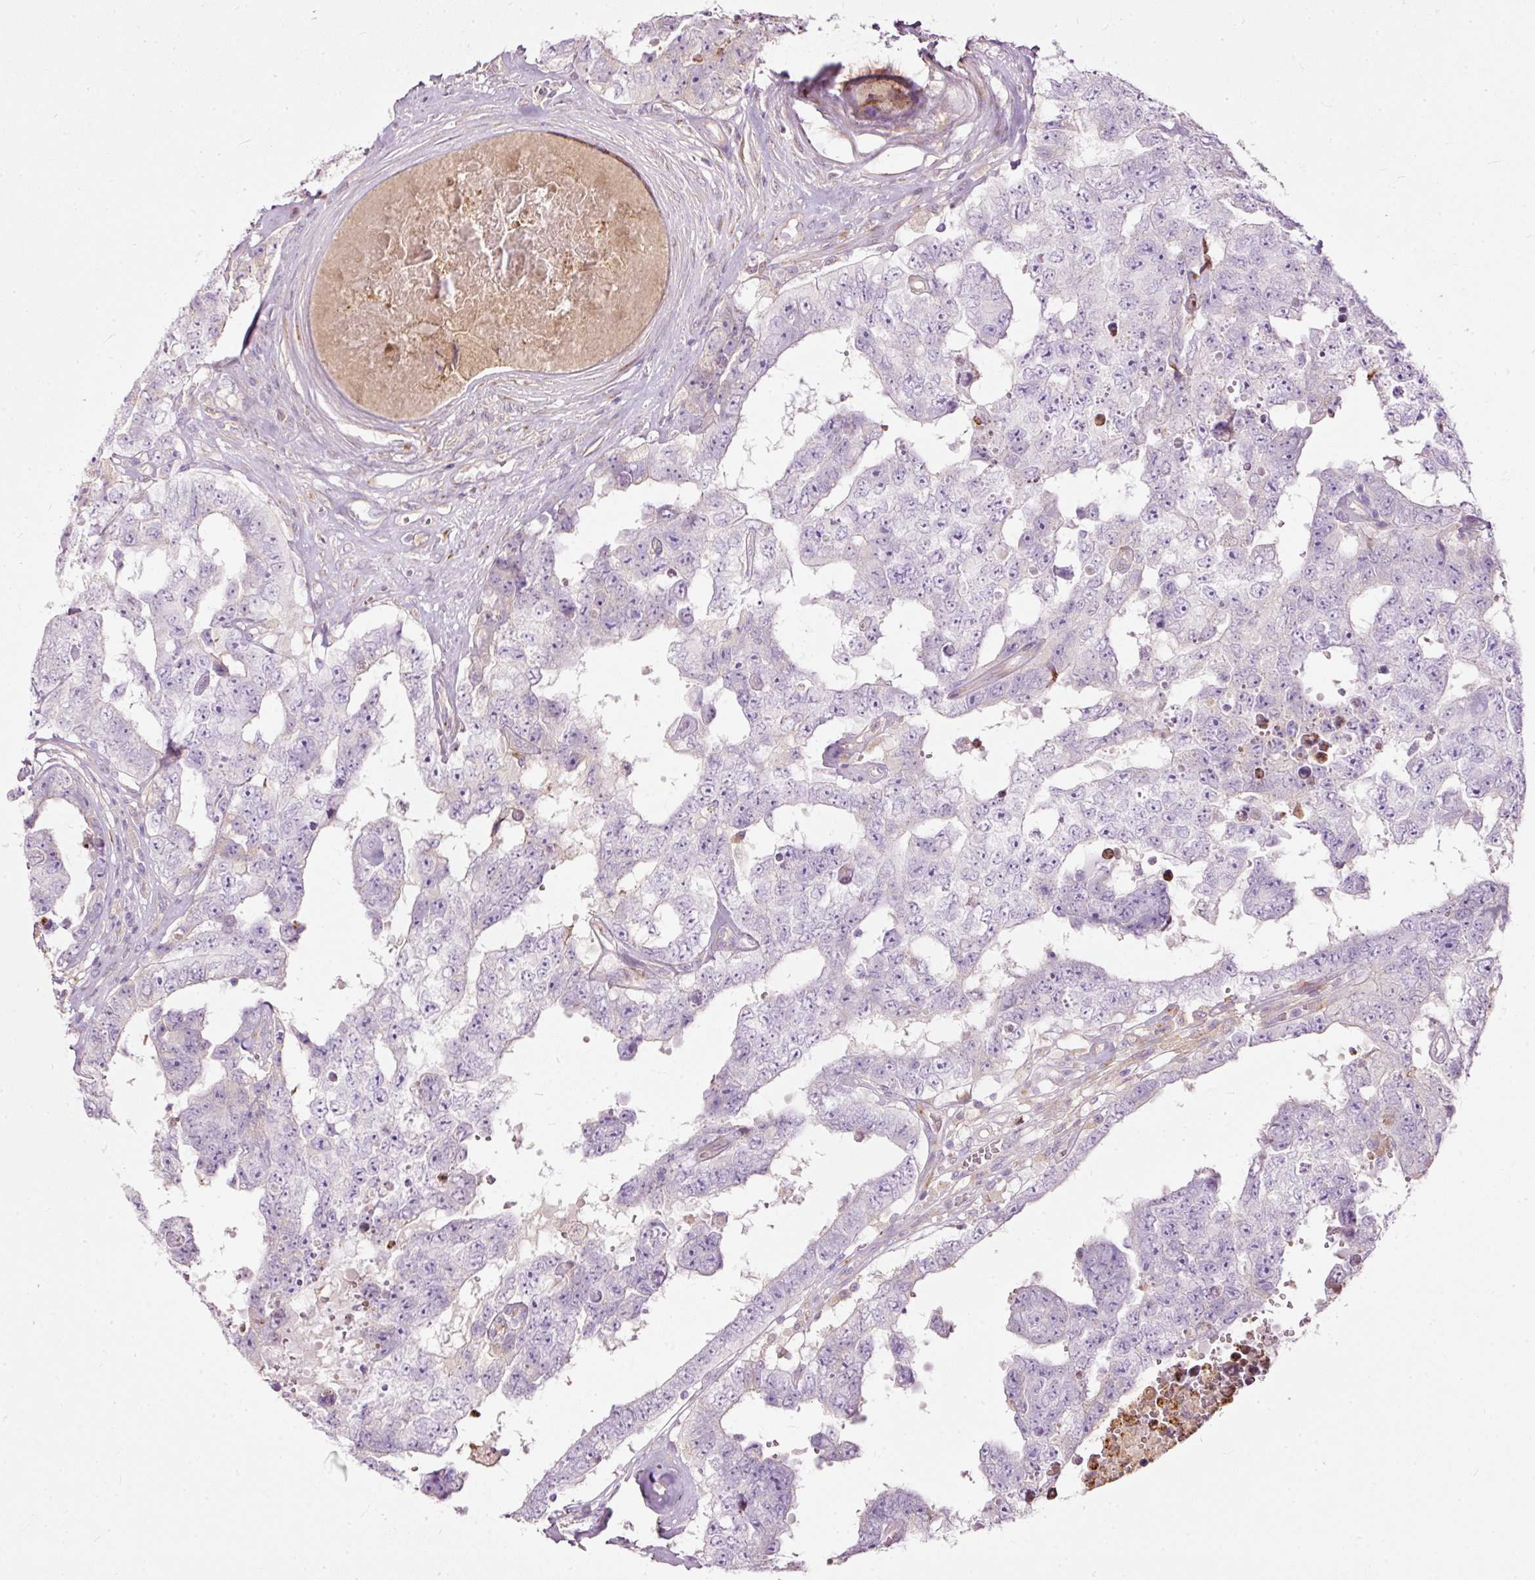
{"staining": {"intensity": "negative", "quantity": "none", "location": "none"}, "tissue": "testis cancer", "cell_type": "Tumor cells", "image_type": "cancer", "snomed": [{"axis": "morphology", "description": "Normal tissue, NOS"}, {"axis": "morphology", "description": "Carcinoma, Embryonal, NOS"}, {"axis": "topography", "description": "Testis"}, {"axis": "topography", "description": "Epididymis"}], "caption": "Human testis cancer stained for a protein using IHC exhibits no staining in tumor cells.", "gene": "PAQR9", "patient": {"sex": "male", "age": 25}}